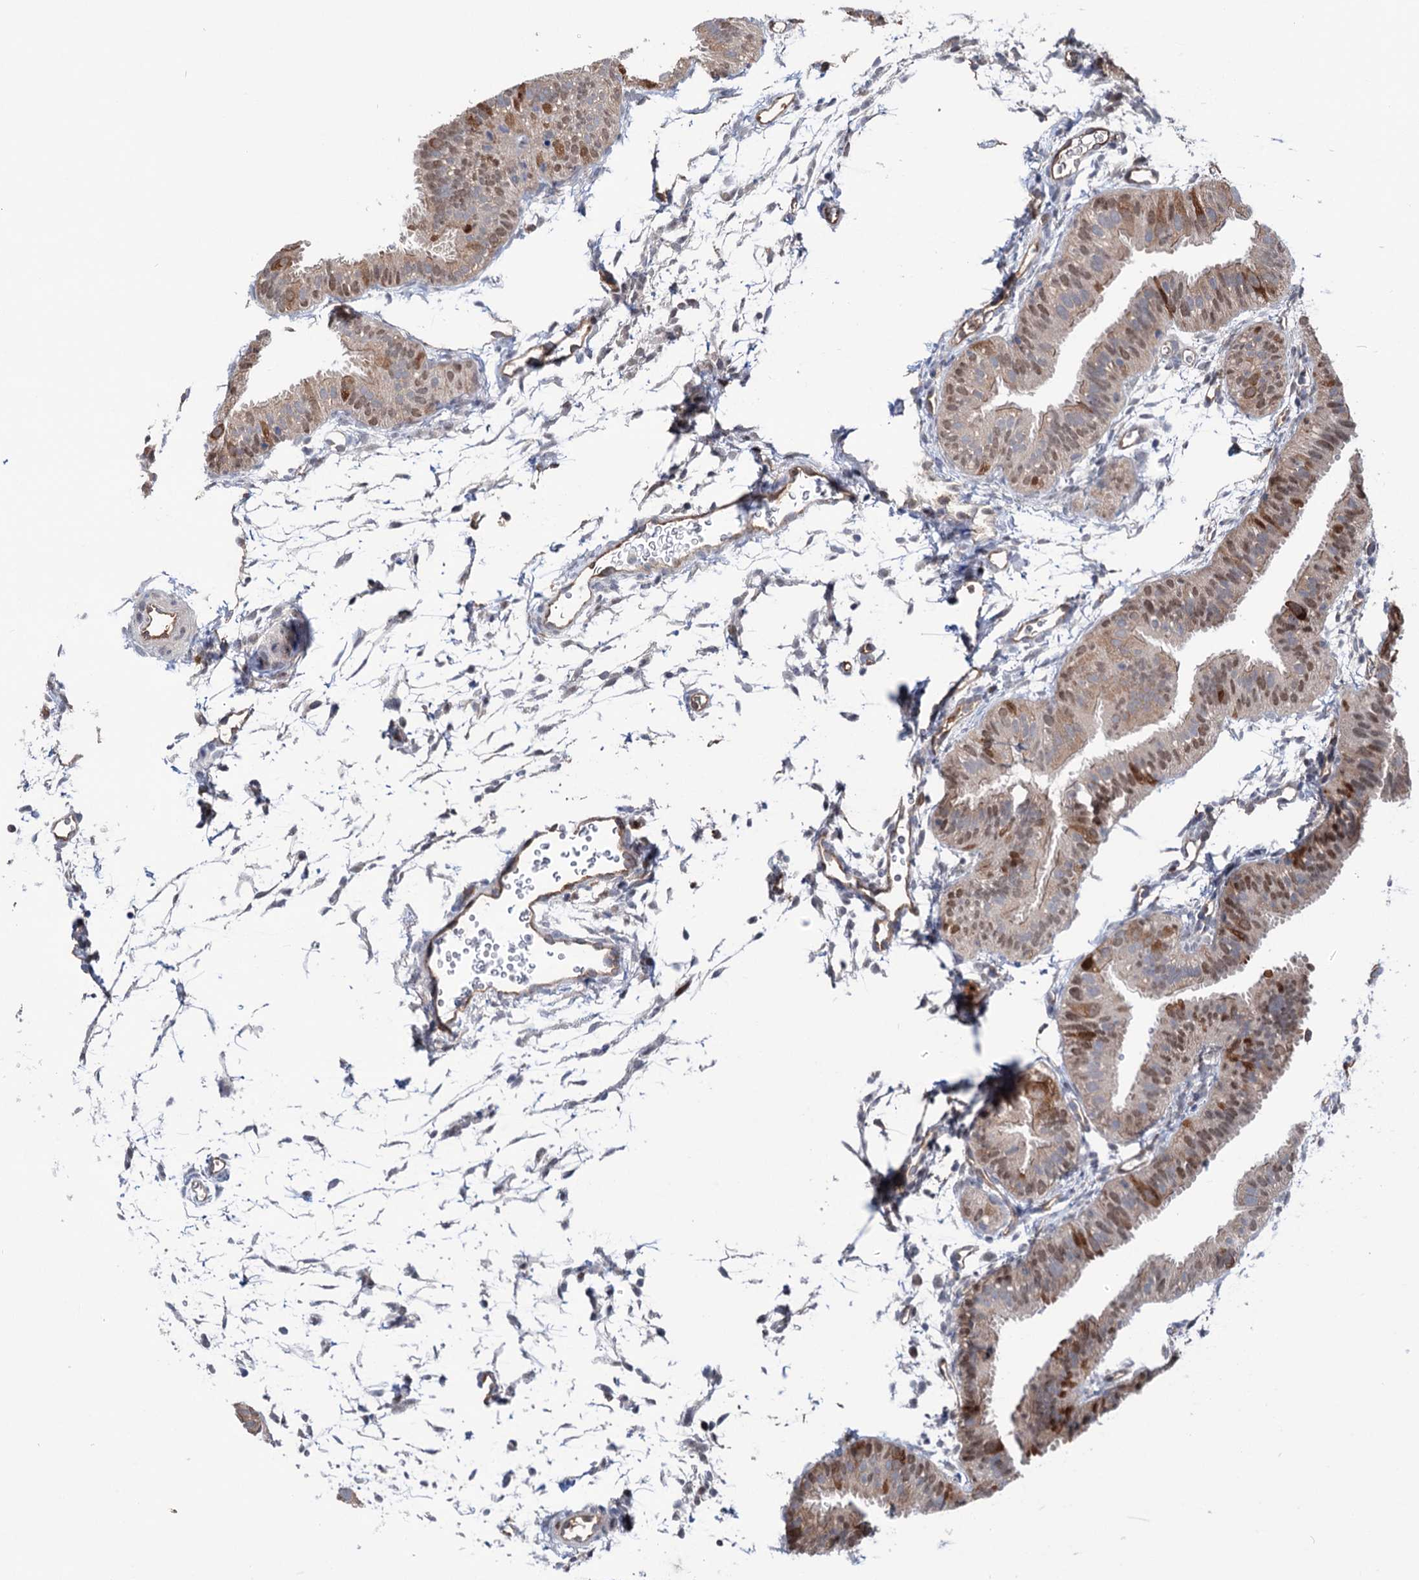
{"staining": {"intensity": "moderate", "quantity": "25%-75%", "location": "cytoplasmic/membranous,nuclear"}, "tissue": "fallopian tube", "cell_type": "Glandular cells", "image_type": "normal", "snomed": [{"axis": "morphology", "description": "Normal tissue, NOS"}, {"axis": "topography", "description": "Fallopian tube"}], "caption": "Protein analysis of normal fallopian tube shows moderate cytoplasmic/membranous,nuclear staining in approximately 25%-75% of glandular cells.", "gene": "NCAPD2", "patient": {"sex": "female", "age": 35}}